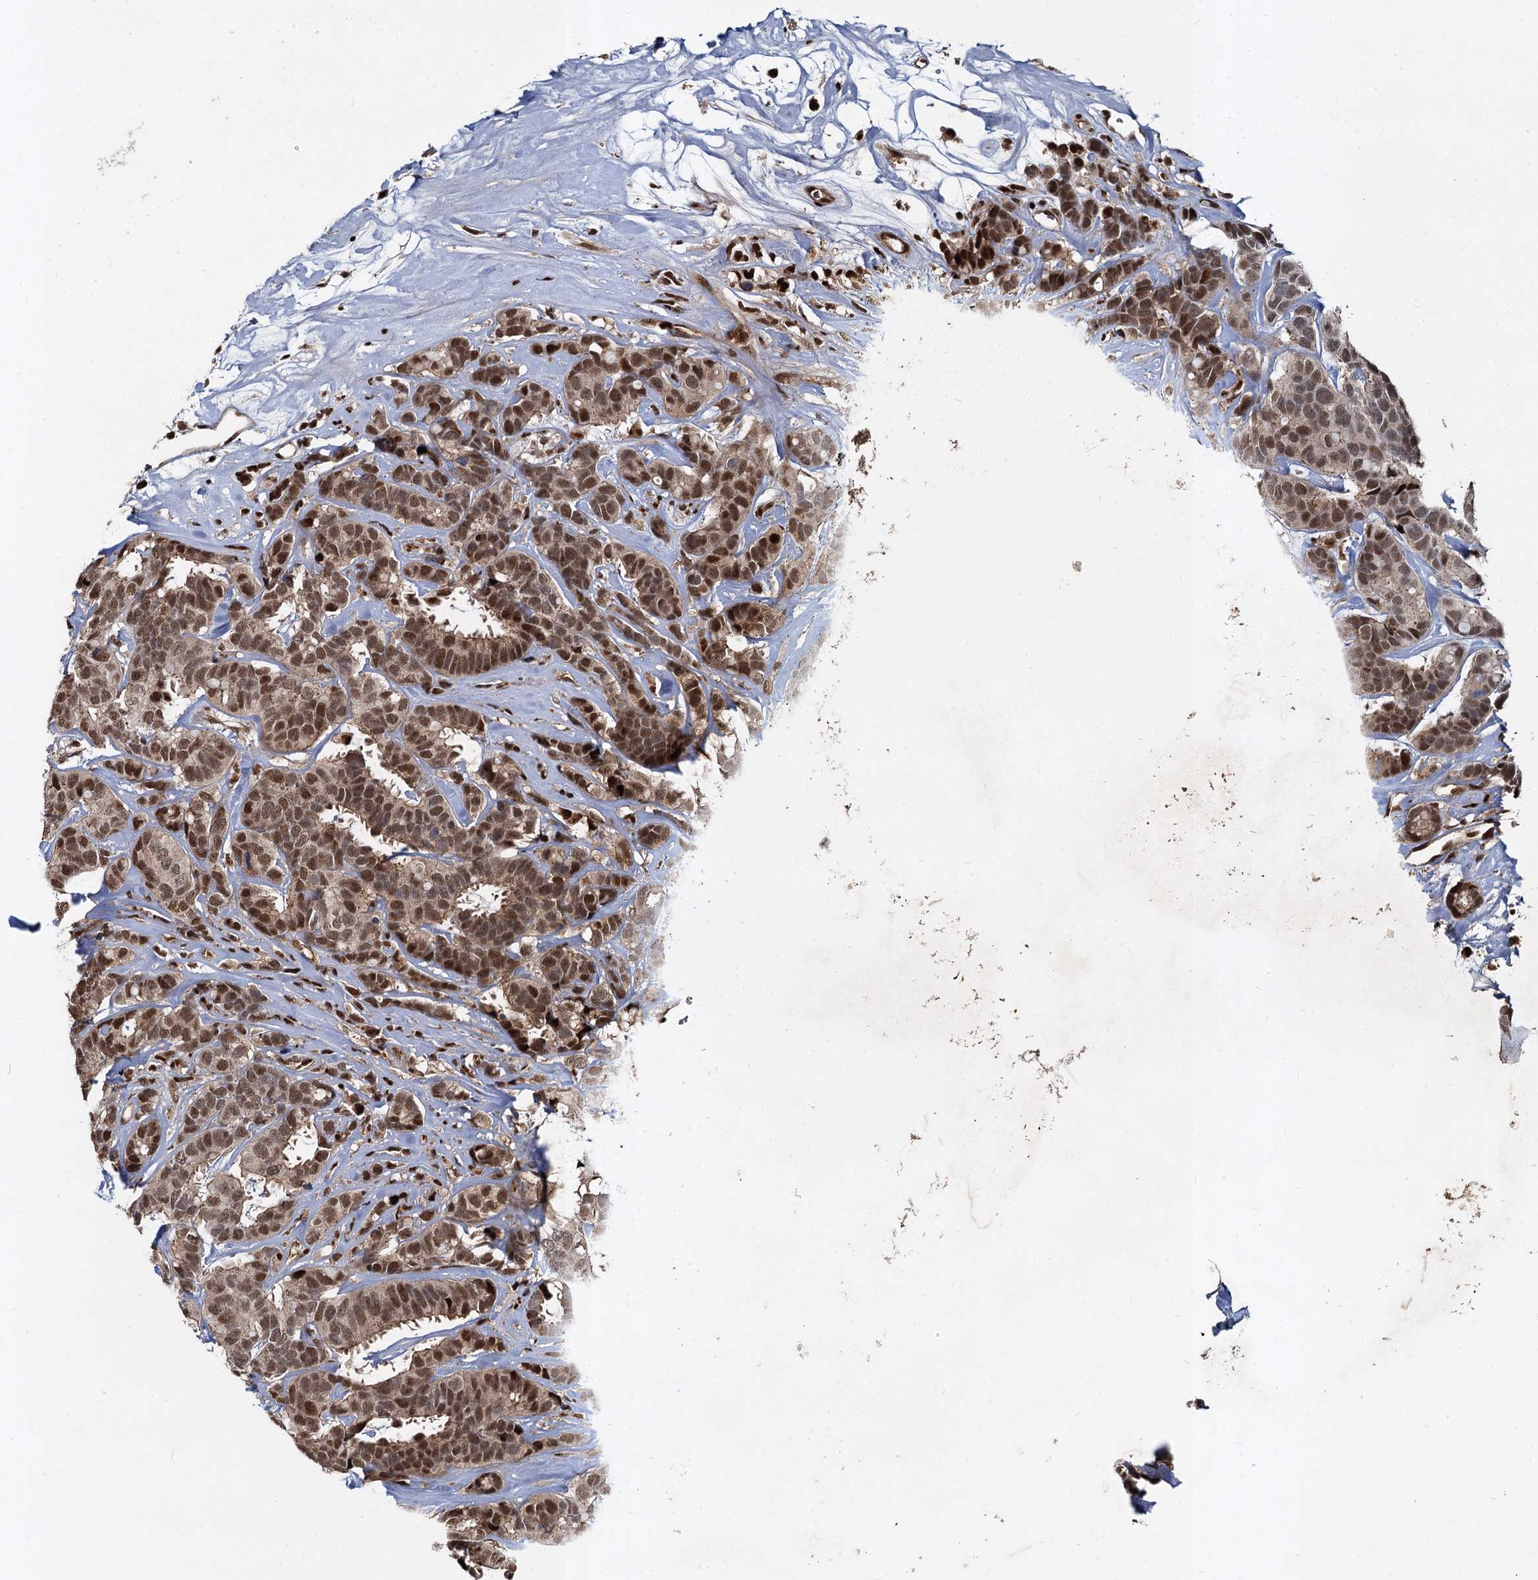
{"staining": {"intensity": "moderate", "quantity": ">75%", "location": "nuclear"}, "tissue": "breast cancer", "cell_type": "Tumor cells", "image_type": "cancer", "snomed": [{"axis": "morphology", "description": "Duct carcinoma"}, {"axis": "topography", "description": "Breast"}], "caption": "The photomicrograph exhibits a brown stain indicating the presence of a protein in the nuclear of tumor cells in infiltrating ductal carcinoma (breast).", "gene": "ANKRD49", "patient": {"sex": "female", "age": 87}}